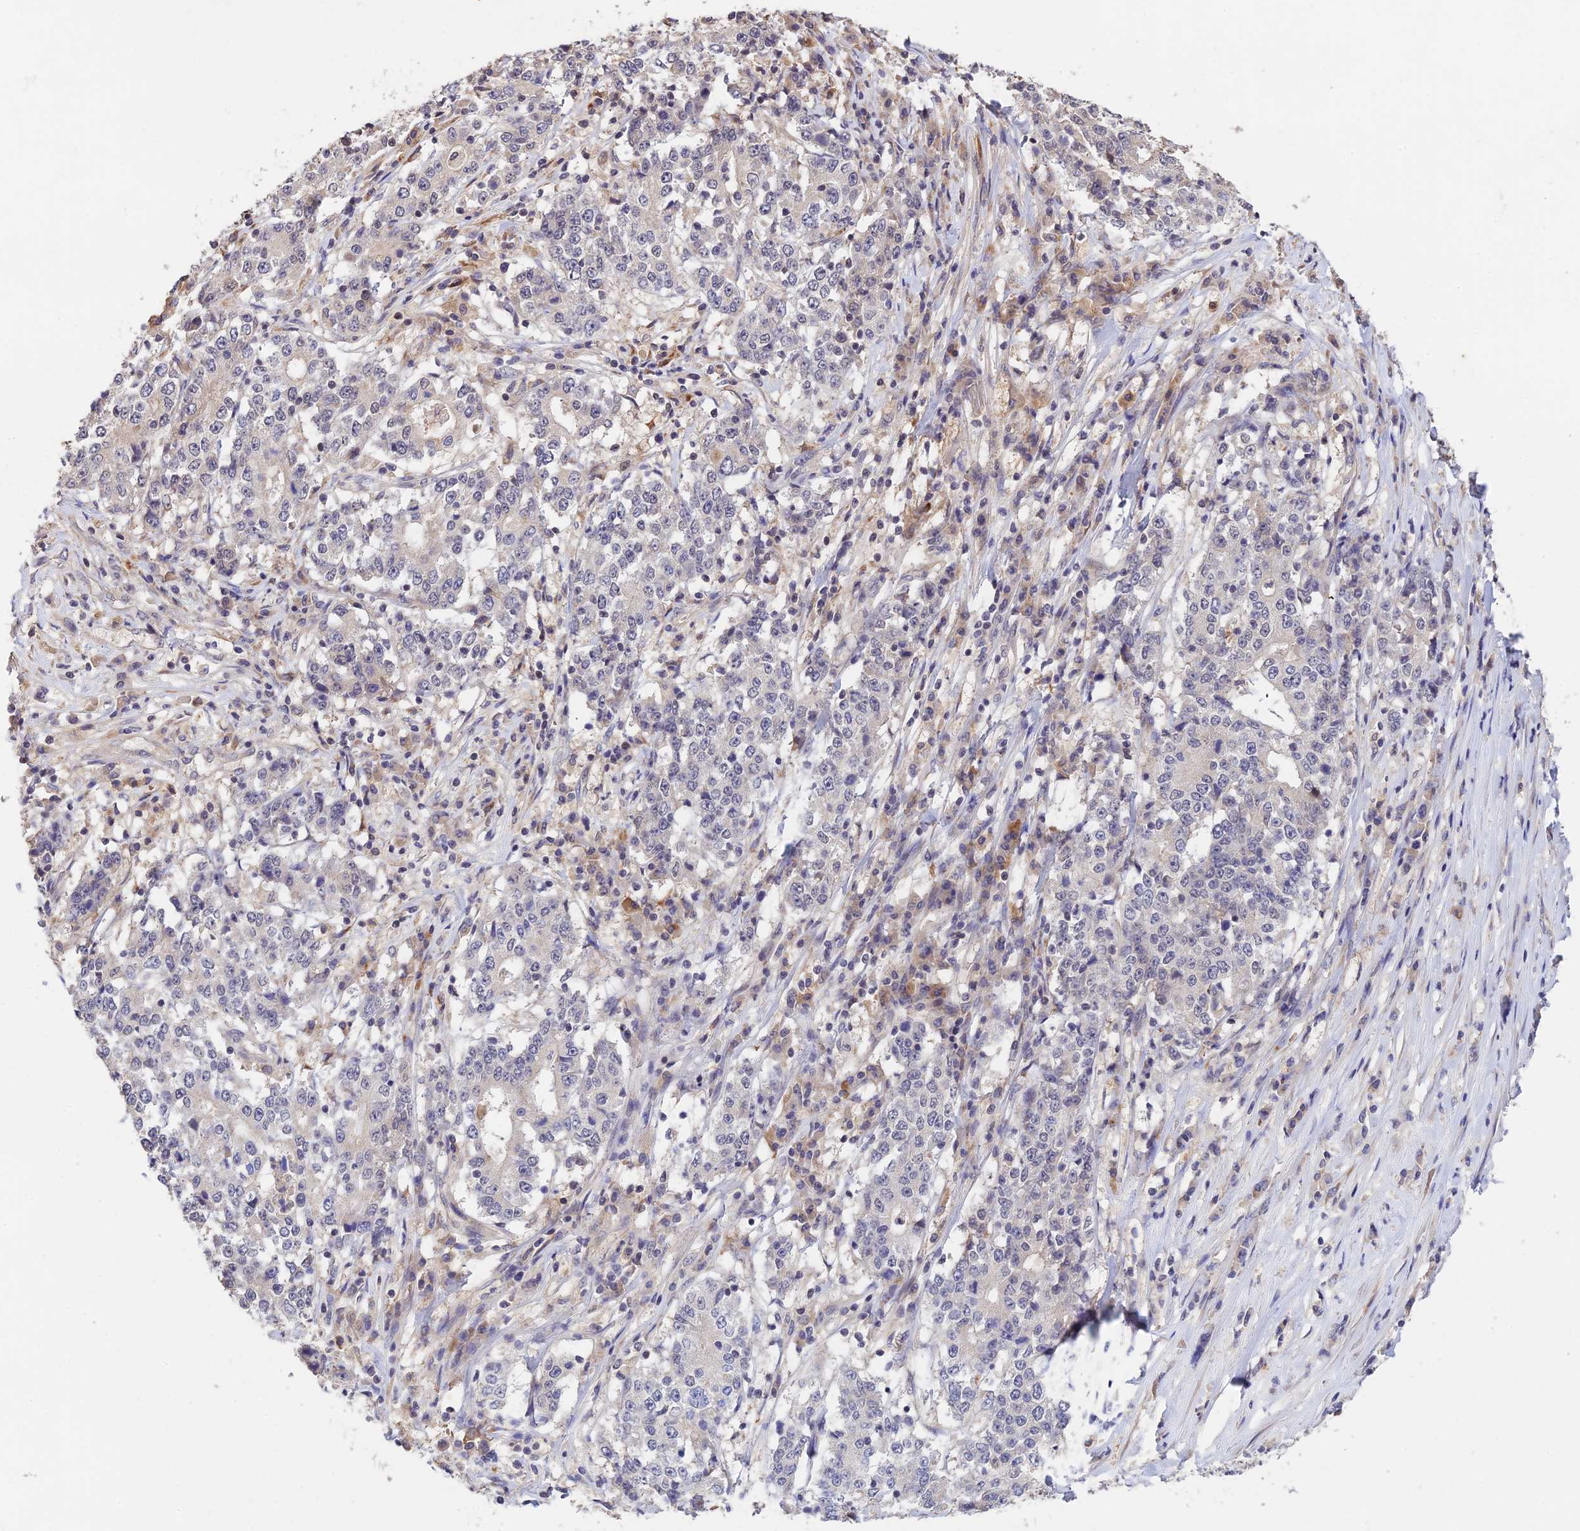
{"staining": {"intensity": "negative", "quantity": "none", "location": "none"}, "tissue": "stomach cancer", "cell_type": "Tumor cells", "image_type": "cancer", "snomed": [{"axis": "morphology", "description": "Adenocarcinoma, NOS"}, {"axis": "topography", "description": "Stomach"}], "caption": "This is a image of immunohistochemistry staining of stomach cancer (adenocarcinoma), which shows no staining in tumor cells.", "gene": "CWH43", "patient": {"sex": "male", "age": 59}}